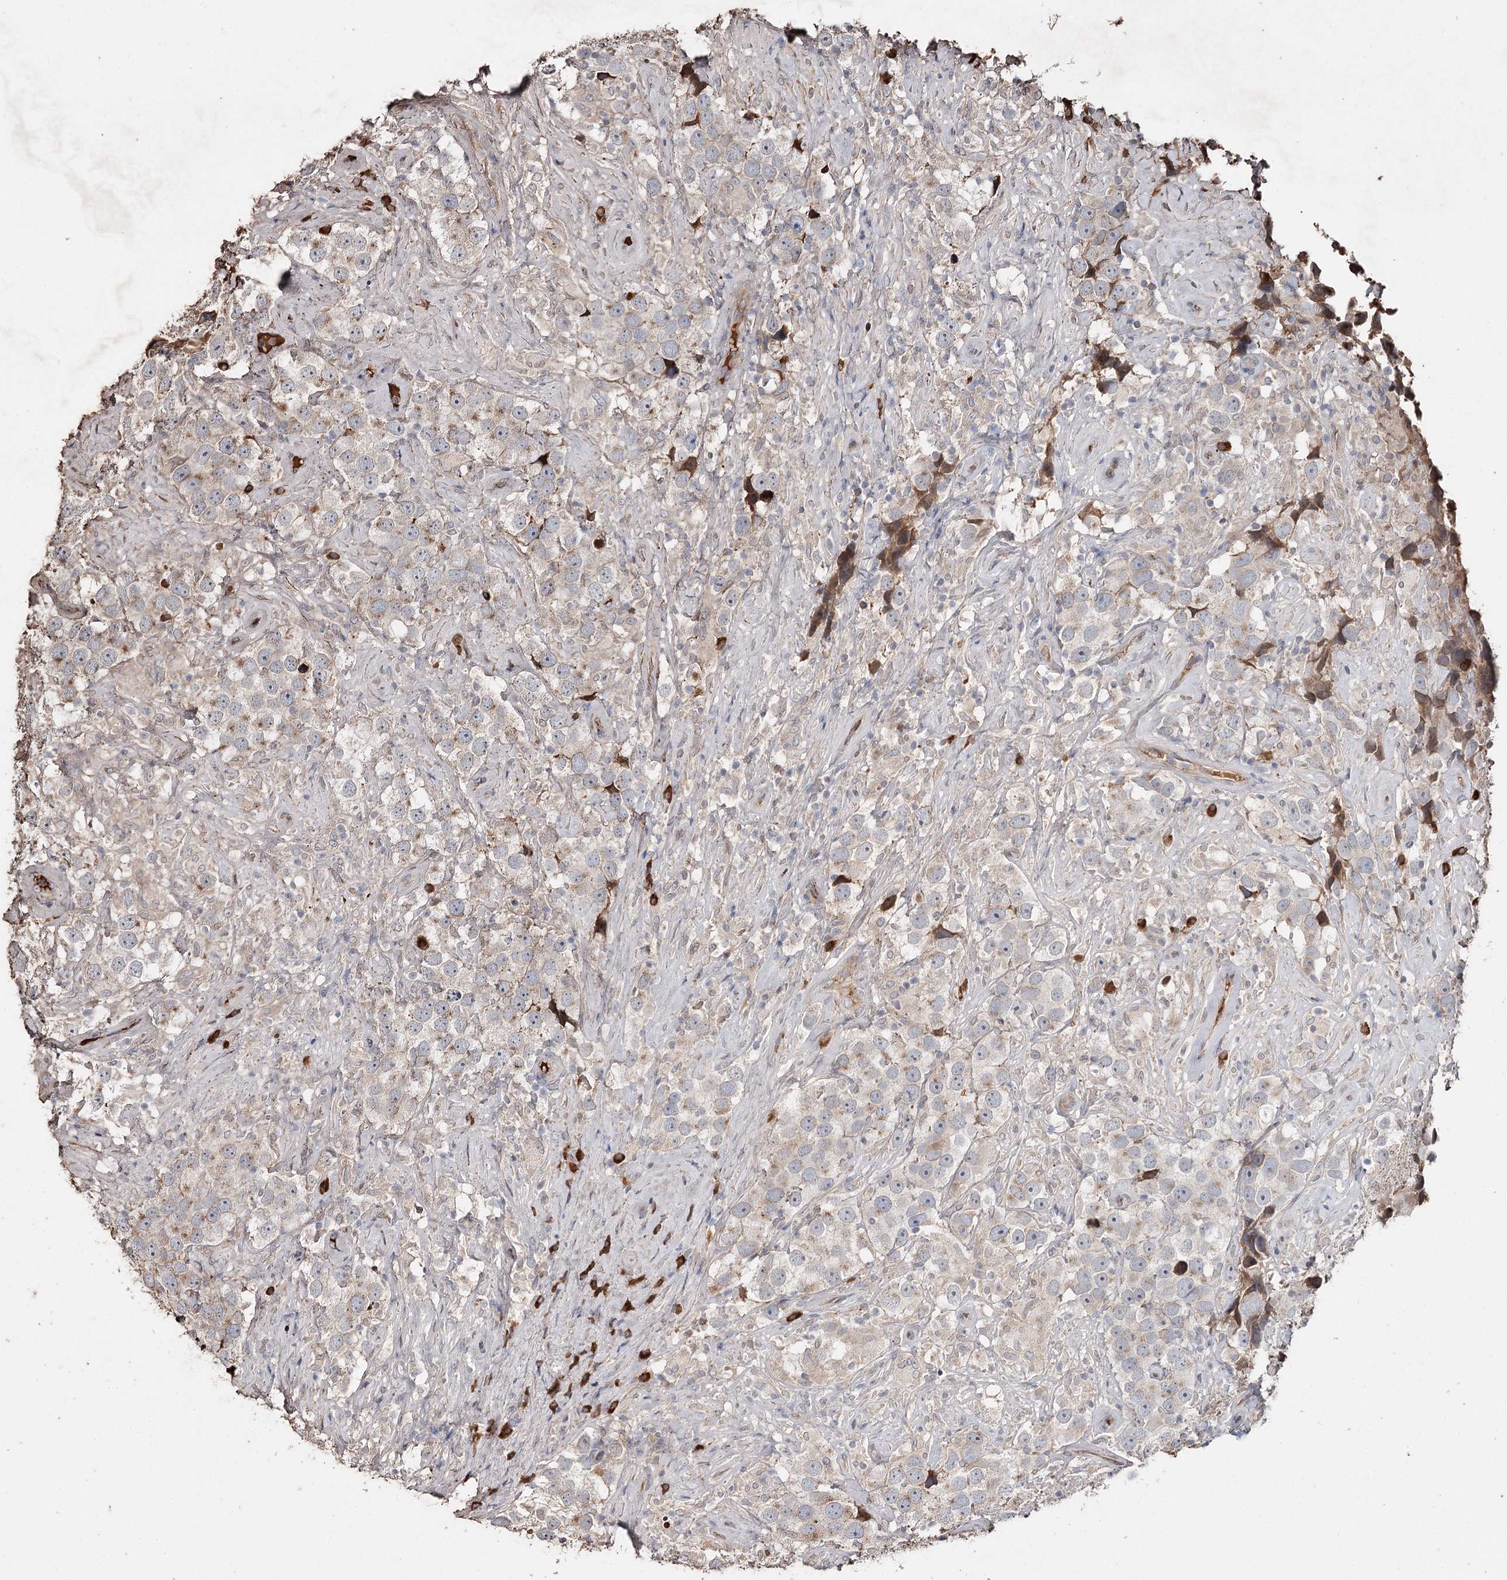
{"staining": {"intensity": "weak", "quantity": ">75%", "location": "cytoplasmic/membranous"}, "tissue": "testis cancer", "cell_type": "Tumor cells", "image_type": "cancer", "snomed": [{"axis": "morphology", "description": "Seminoma, NOS"}, {"axis": "topography", "description": "Testis"}], "caption": "Immunohistochemical staining of testis seminoma shows weak cytoplasmic/membranous protein expression in about >75% of tumor cells. (IHC, brightfield microscopy, high magnification).", "gene": "SYVN1", "patient": {"sex": "male", "age": 49}}